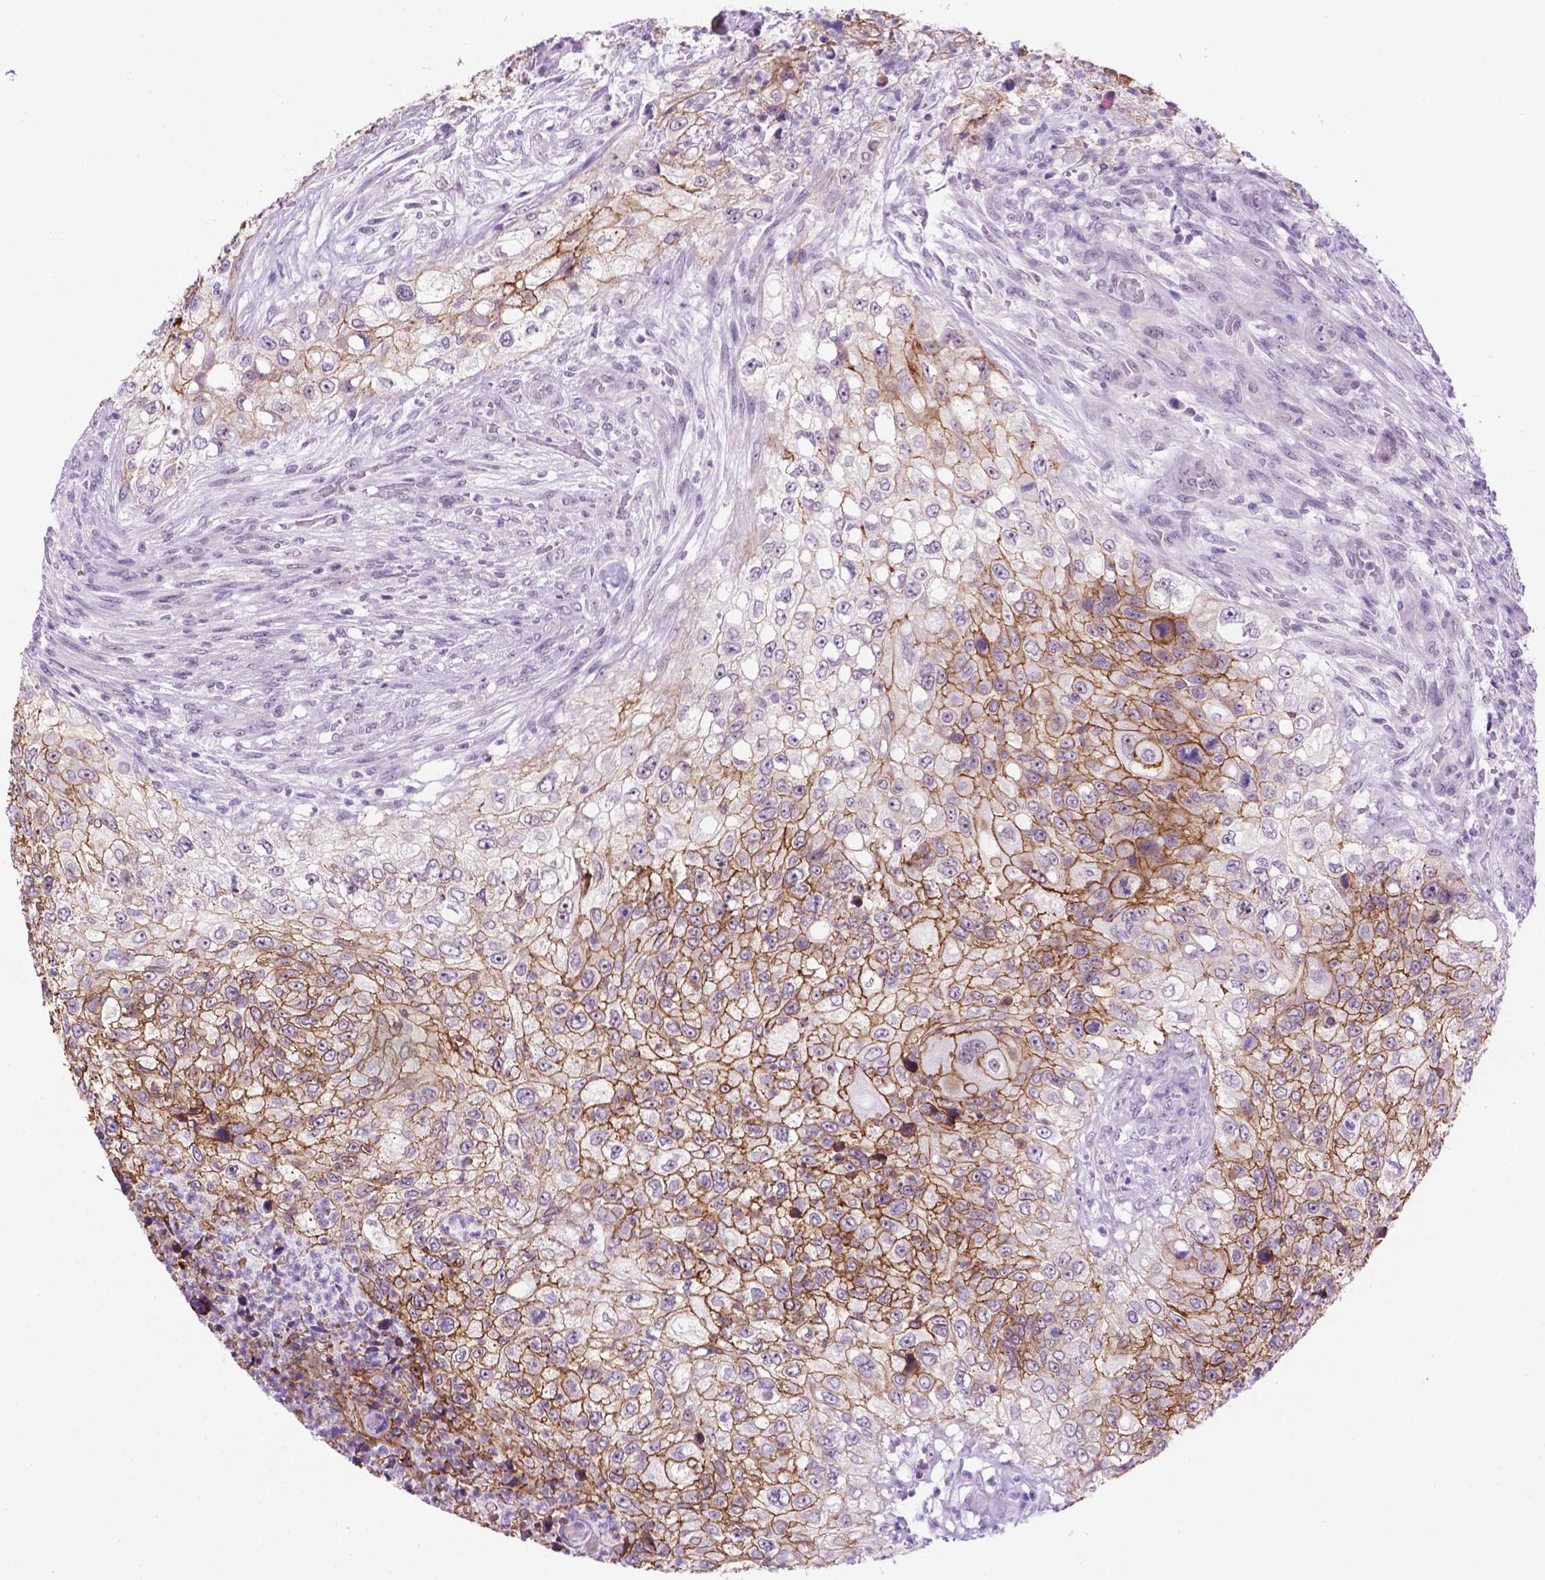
{"staining": {"intensity": "moderate", "quantity": "25%-75%", "location": "cytoplasmic/membranous"}, "tissue": "urothelial cancer", "cell_type": "Tumor cells", "image_type": "cancer", "snomed": [{"axis": "morphology", "description": "Urothelial carcinoma, High grade"}, {"axis": "topography", "description": "Urinary bladder"}], "caption": "DAB (3,3'-diaminobenzidine) immunohistochemical staining of high-grade urothelial carcinoma shows moderate cytoplasmic/membranous protein staining in about 25%-75% of tumor cells.", "gene": "TACSTD2", "patient": {"sex": "female", "age": 60}}